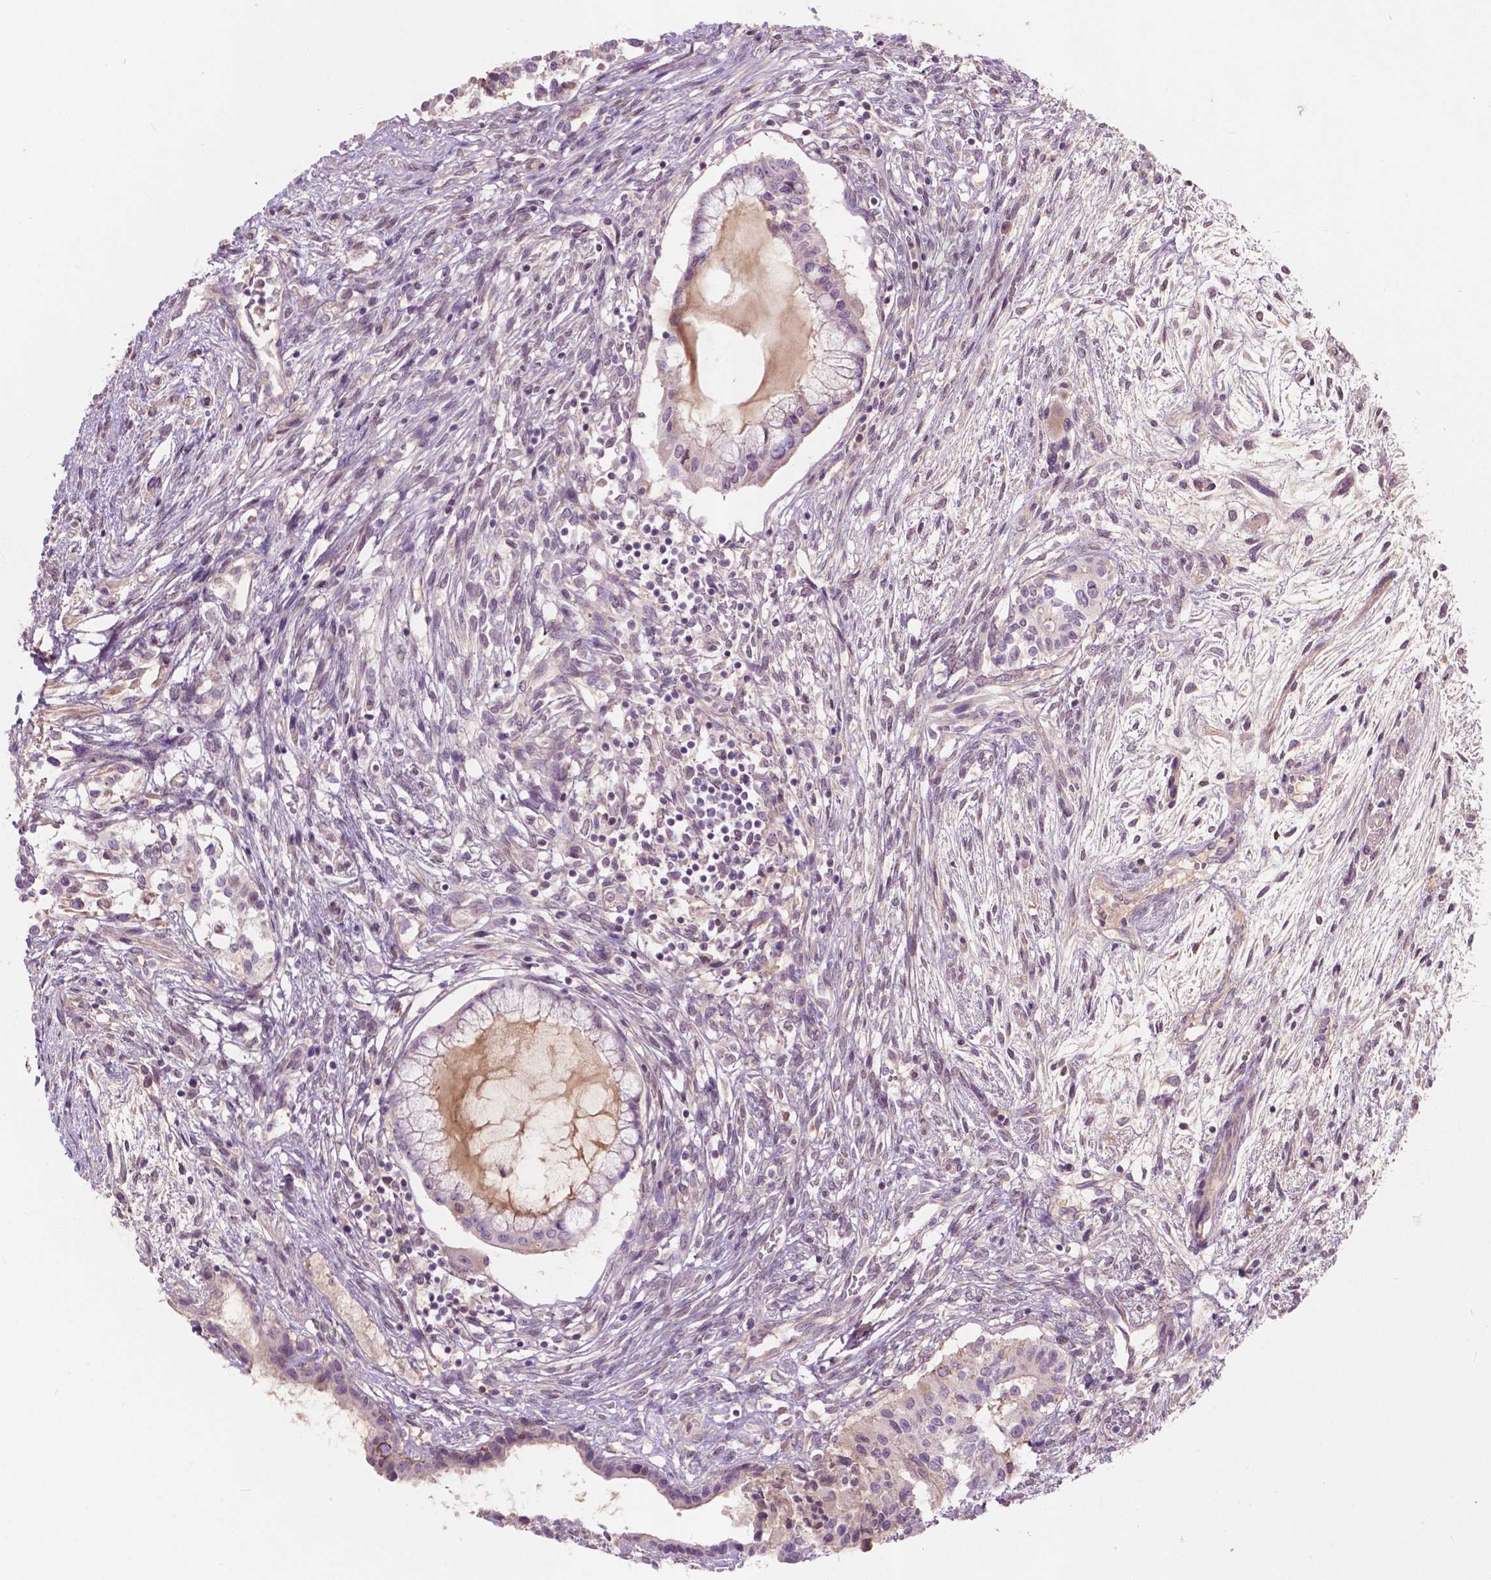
{"staining": {"intensity": "negative", "quantity": "none", "location": "none"}, "tissue": "testis cancer", "cell_type": "Tumor cells", "image_type": "cancer", "snomed": [{"axis": "morphology", "description": "Carcinoma, Embryonal, NOS"}, {"axis": "topography", "description": "Testis"}], "caption": "Photomicrograph shows no significant protein positivity in tumor cells of embryonal carcinoma (testis).", "gene": "GPR37", "patient": {"sex": "male", "age": 37}}